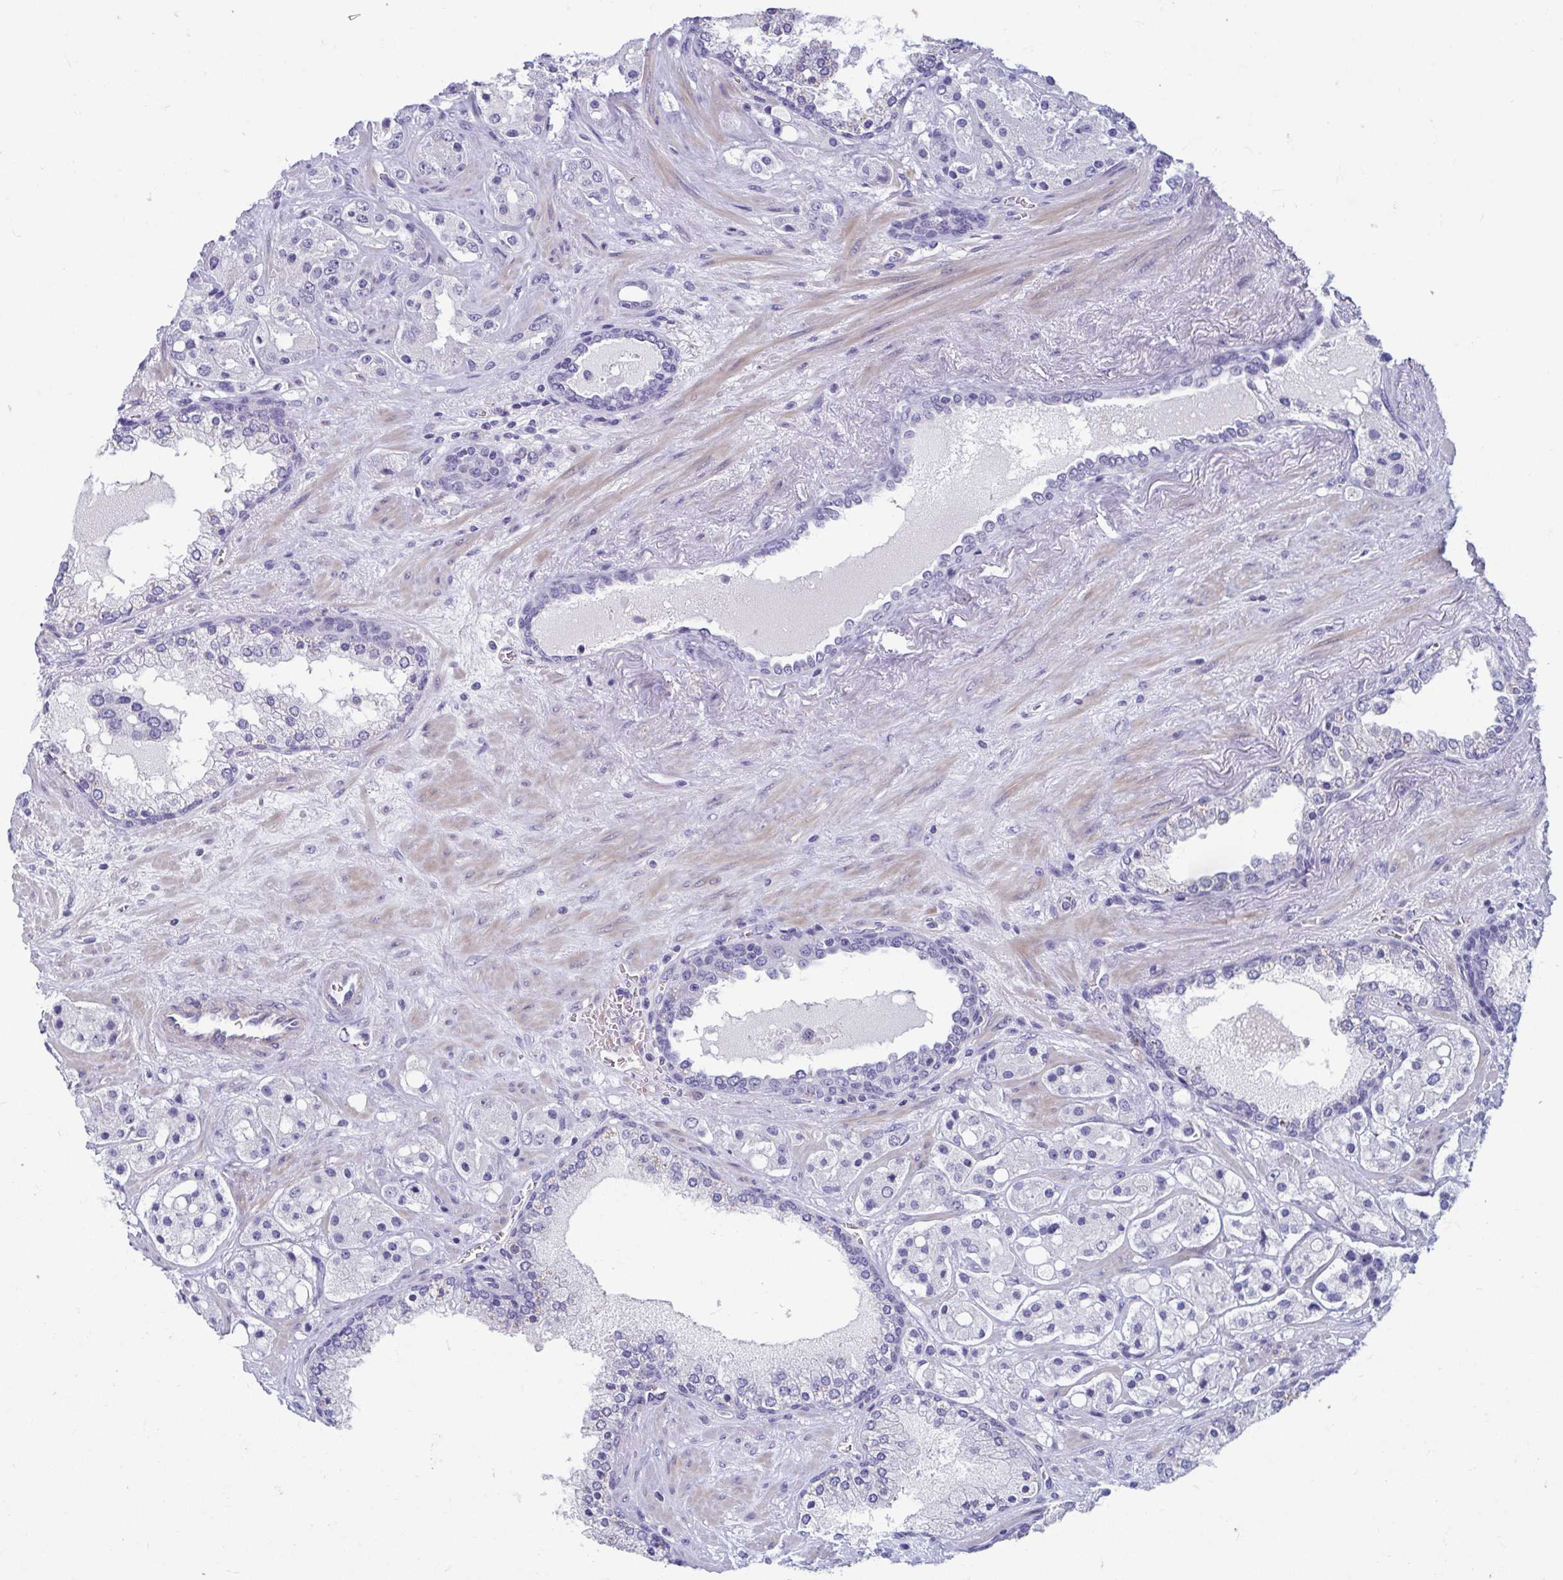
{"staining": {"intensity": "negative", "quantity": "none", "location": "none"}, "tissue": "prostate cancer", "cell_type": "Tumor cells", "image_type": "cancer", "snomed": [{"axis": "morphology", "description": "Adenocarcinoma, High grade"}, {"axis": "topography", "description": "Prostate"}], "caption": "The photomicrograph shows no staining of tumor cells in prostate cancer (adenocarcinoma (high-grade)). (DAB (3,3'-diaminobenzidine) IHC, high magnification).", "gene": "MORC4", "patient": {"sex": "male", "age": 67}}